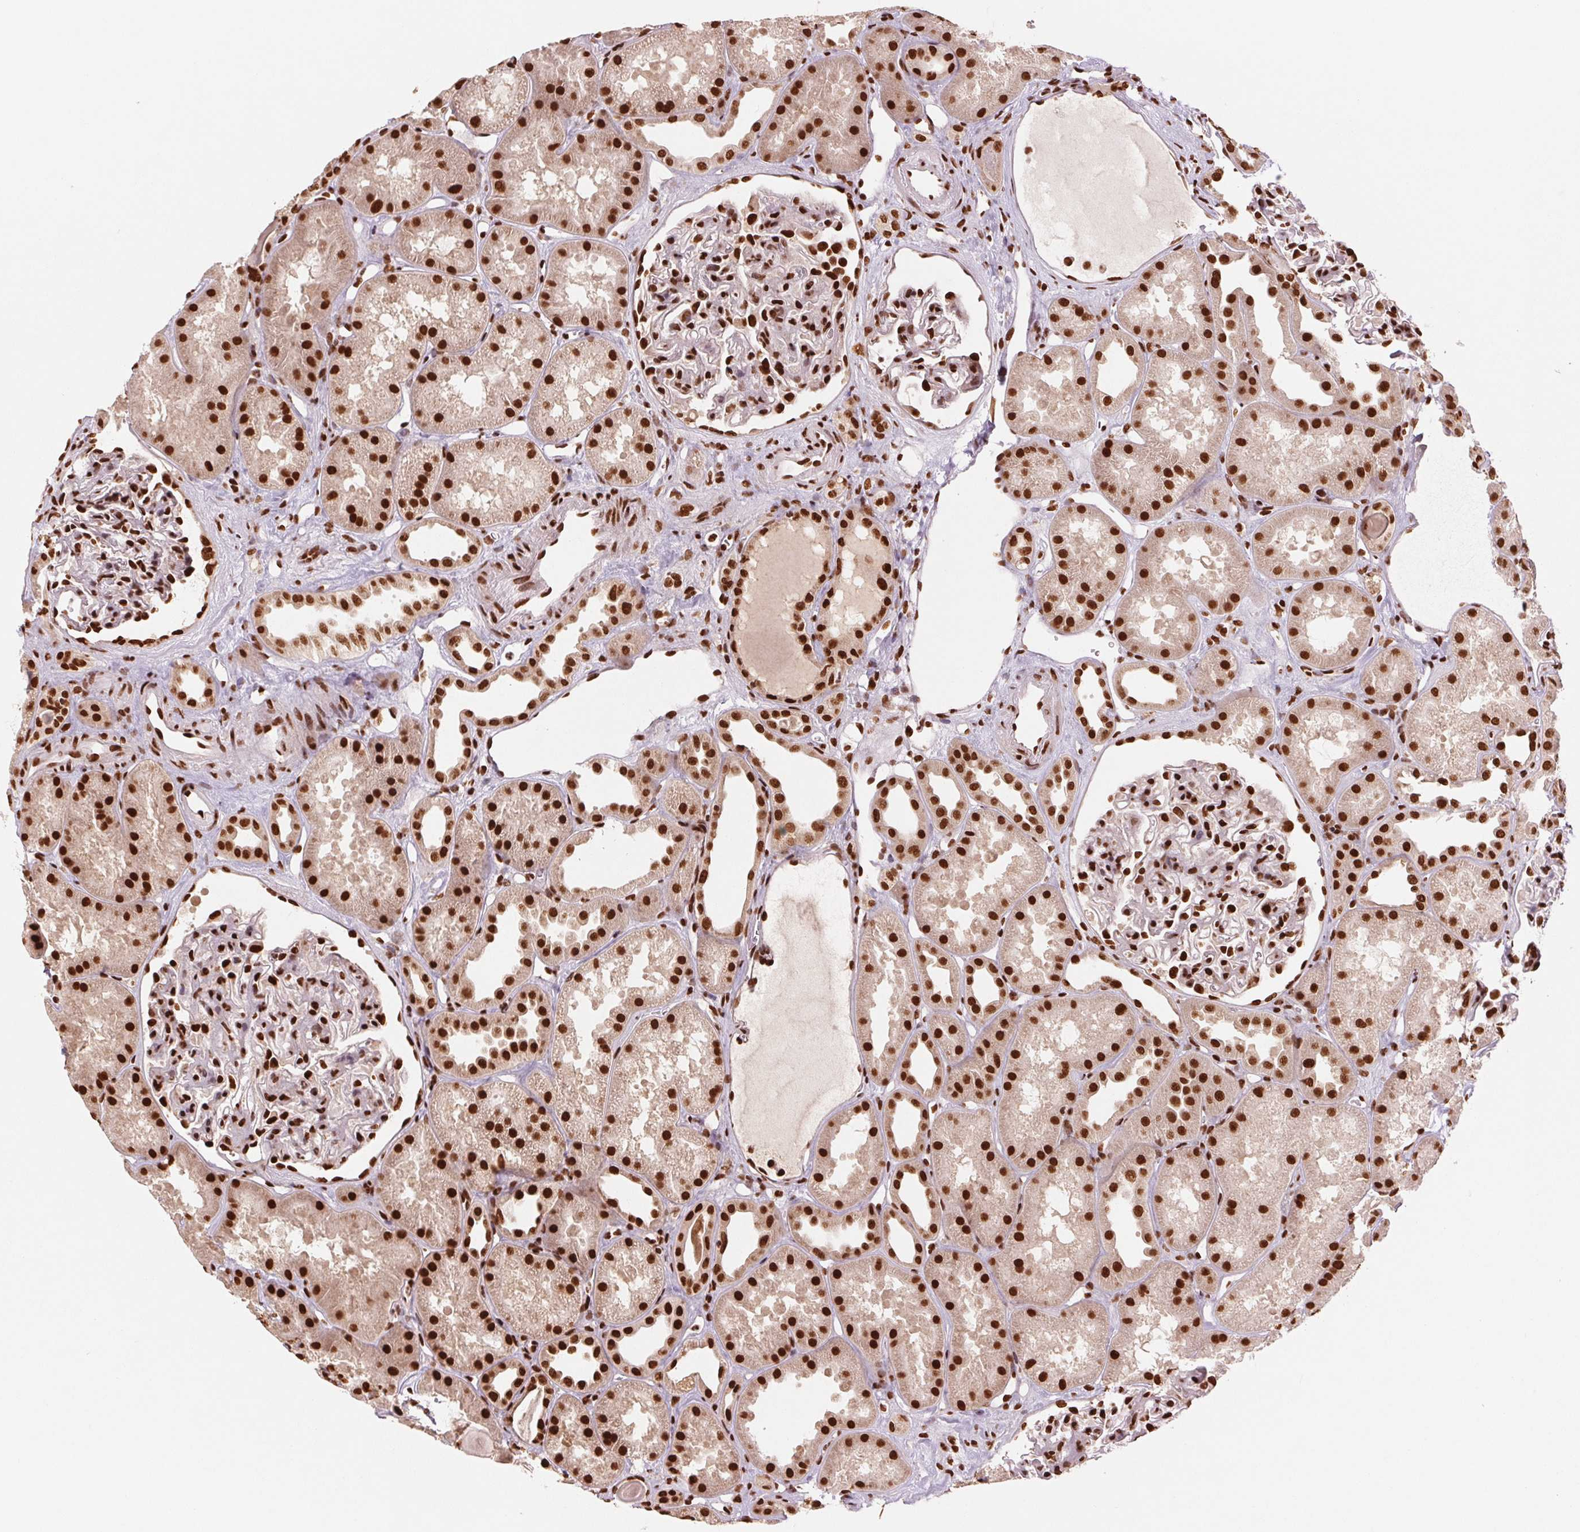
{"staining": {"intensity": "strong", "quantity": ">75%", "location": "nuclear"}, "tissue": "kidney", "cell_type": "Cells in glomeruli", "image_type": "normal", "snomed": [{"axis": "morphology", "description": "Normal tissue, NOS"}, {"axis": "topography", "description": "Kidney"}], "caption": "Immunohistochemistry photomicrograph of unremarkable kidney: human kidney stained using IHC displays high levels of strong protein expression localized specifically in the nuclear of cells in glomeruli, appearing as a nuclear brown color.", "gene": "TTLL9", "patient": {"sex": "male", "age": 61}}